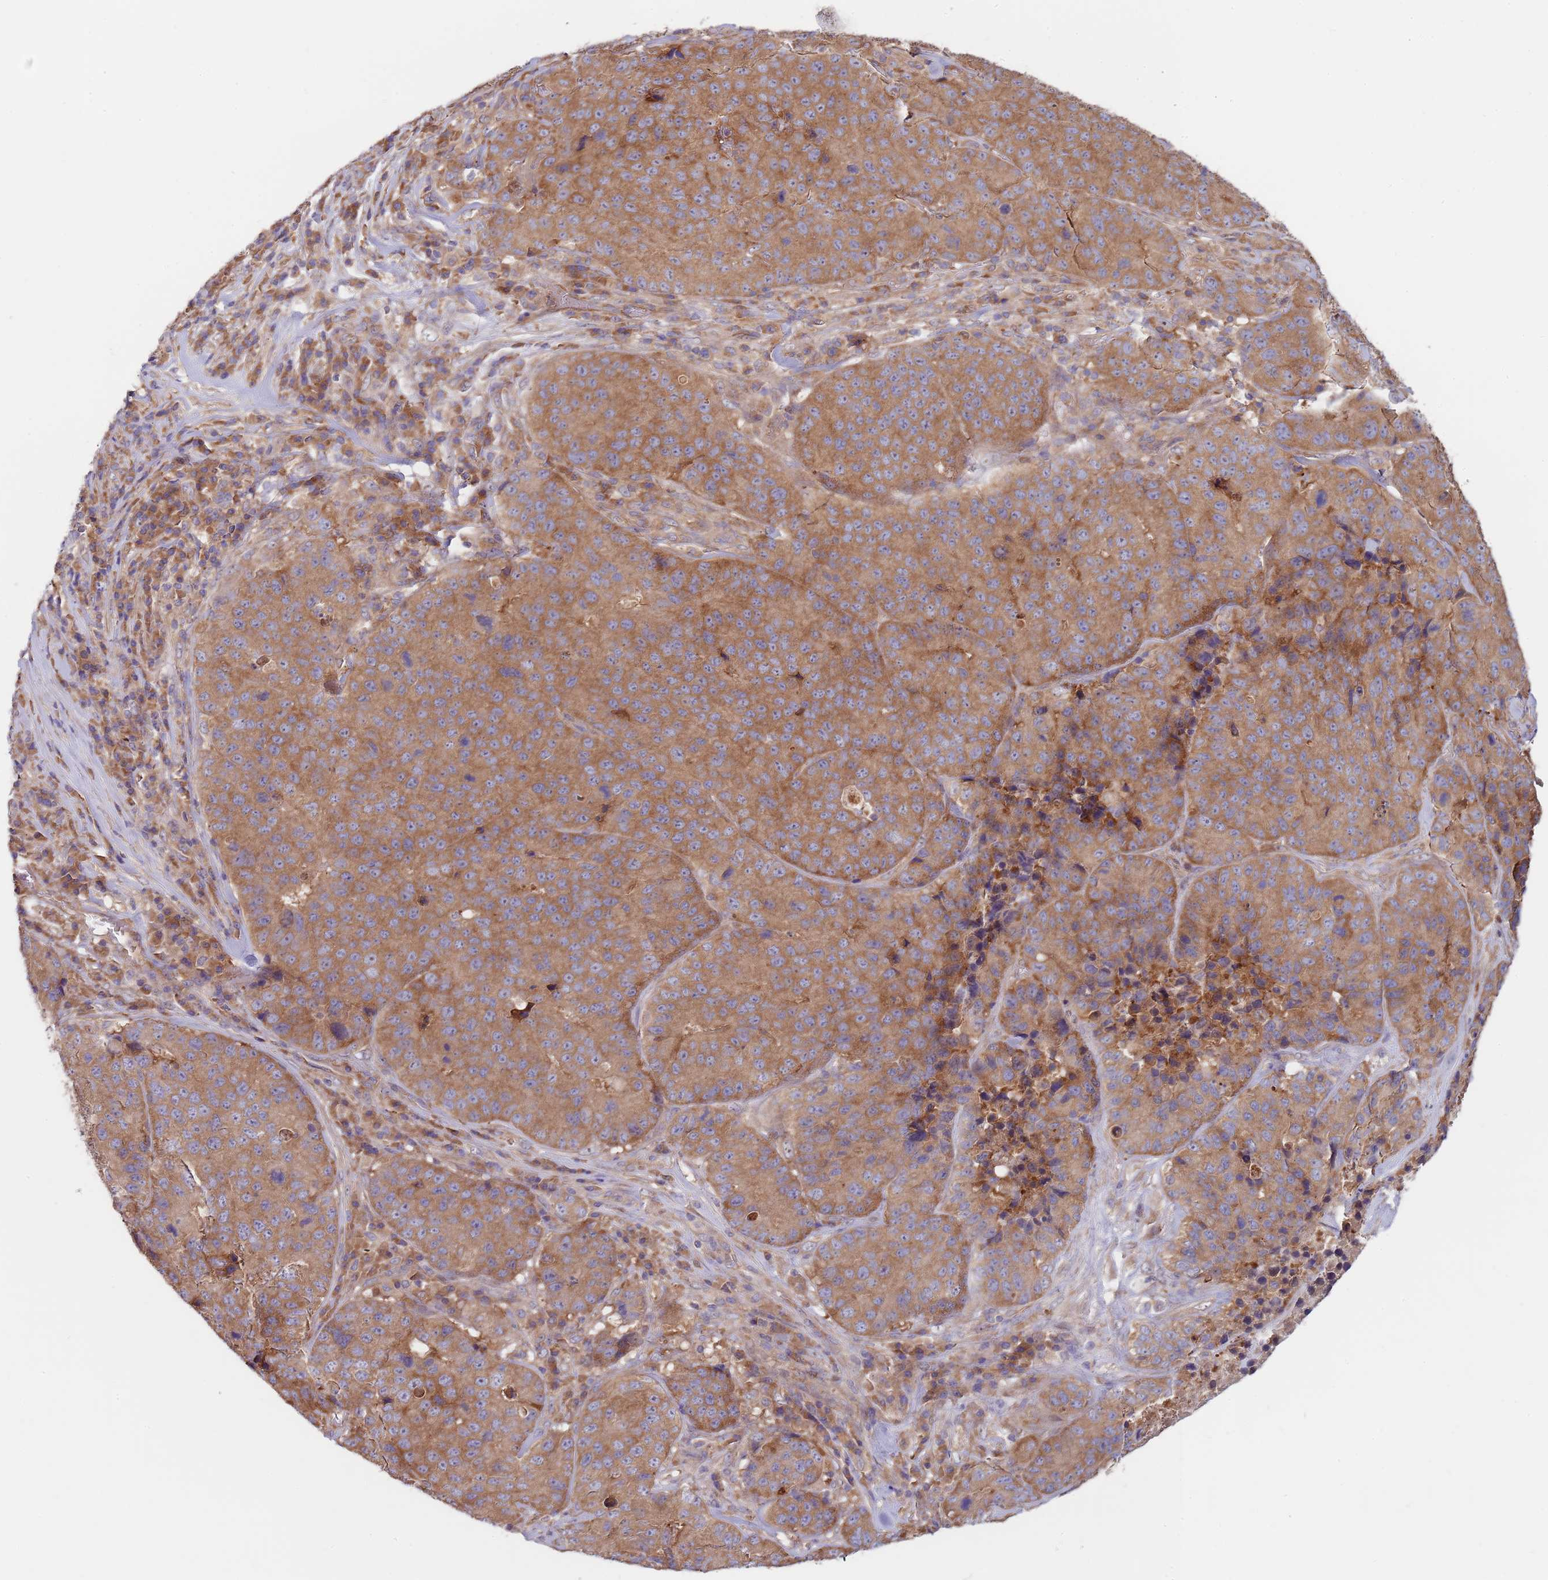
{"staining": {"intensity": "moderate", "quantity": ">75%", "location": "cytoplasmic/membranous"}, "tissue": "stomach cancer", "cell_type": "Tumor cells", "image_type": "cancer", "snomed": [{"axis": "morphology", "description": "Adenocarcinoma, NOS"}, {"axis": "topography", "description": "Stomach"}], "caption": "Protein expression analysis of human stomach adenocarcinoma reveals moderate cytoplasmic/membranous positivity in about >75% of tumor cells.", "gene": "EIF3F", "patient": {"sex": "male", "age": 71}}